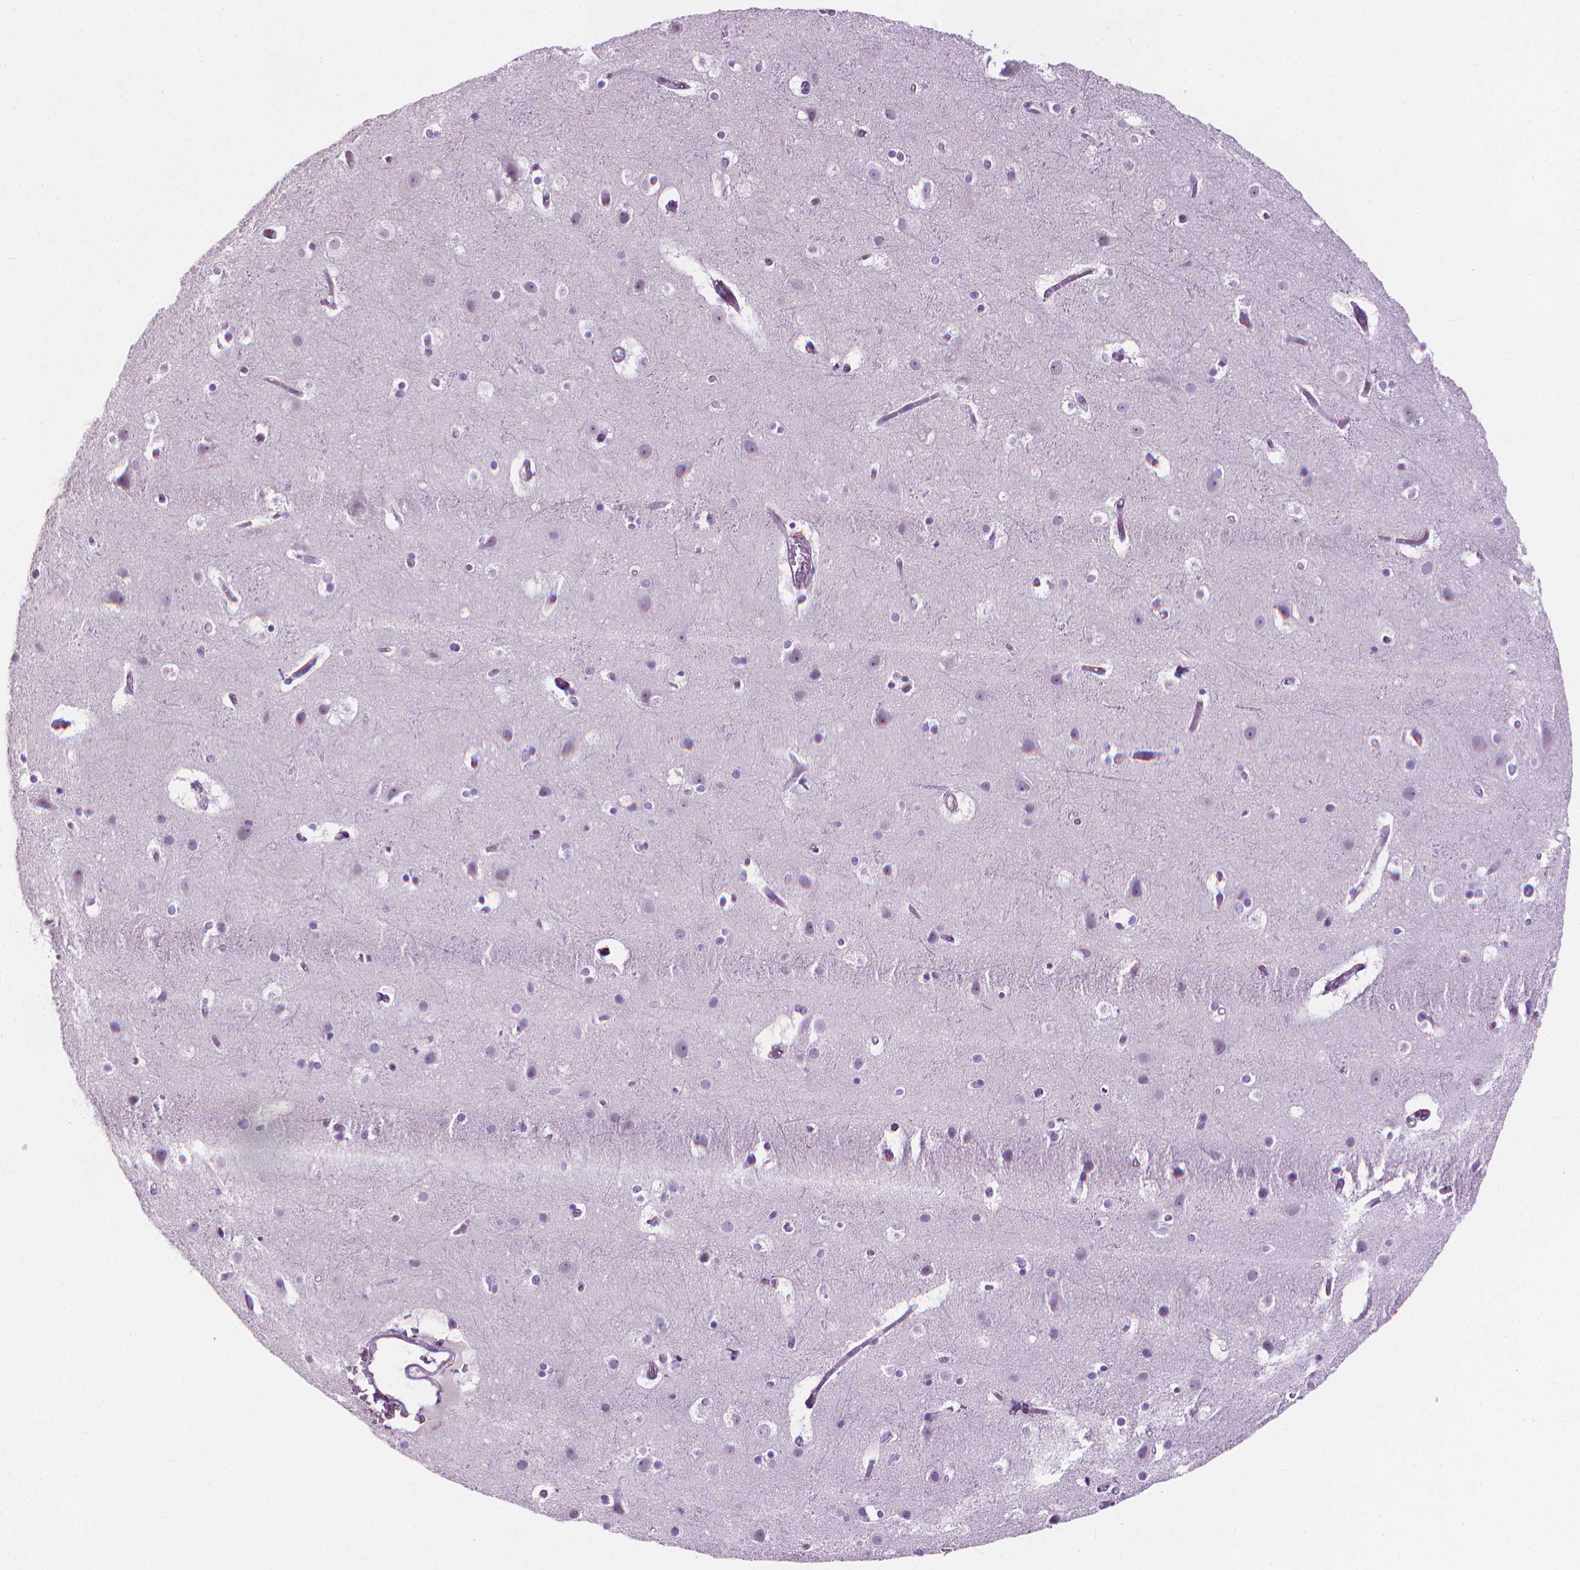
{"staining": {"intensity": "negative", "quantity": "none", "location": "none"}, "tissue": "cerebral cortex", "cell_type": "Endothelial cells", "image_type": "normal", "snomed": [{"axis": "morphology", "description": "Normal tissue, NOS"}, {"axis": "topography", "description": "Cerebral cortex"}], "caption": "Image shows no protein staining in endothelial cells of normal cerebral cortex.", "gene": "KRT73", "patient": {"sex": "female", "age": 52}}